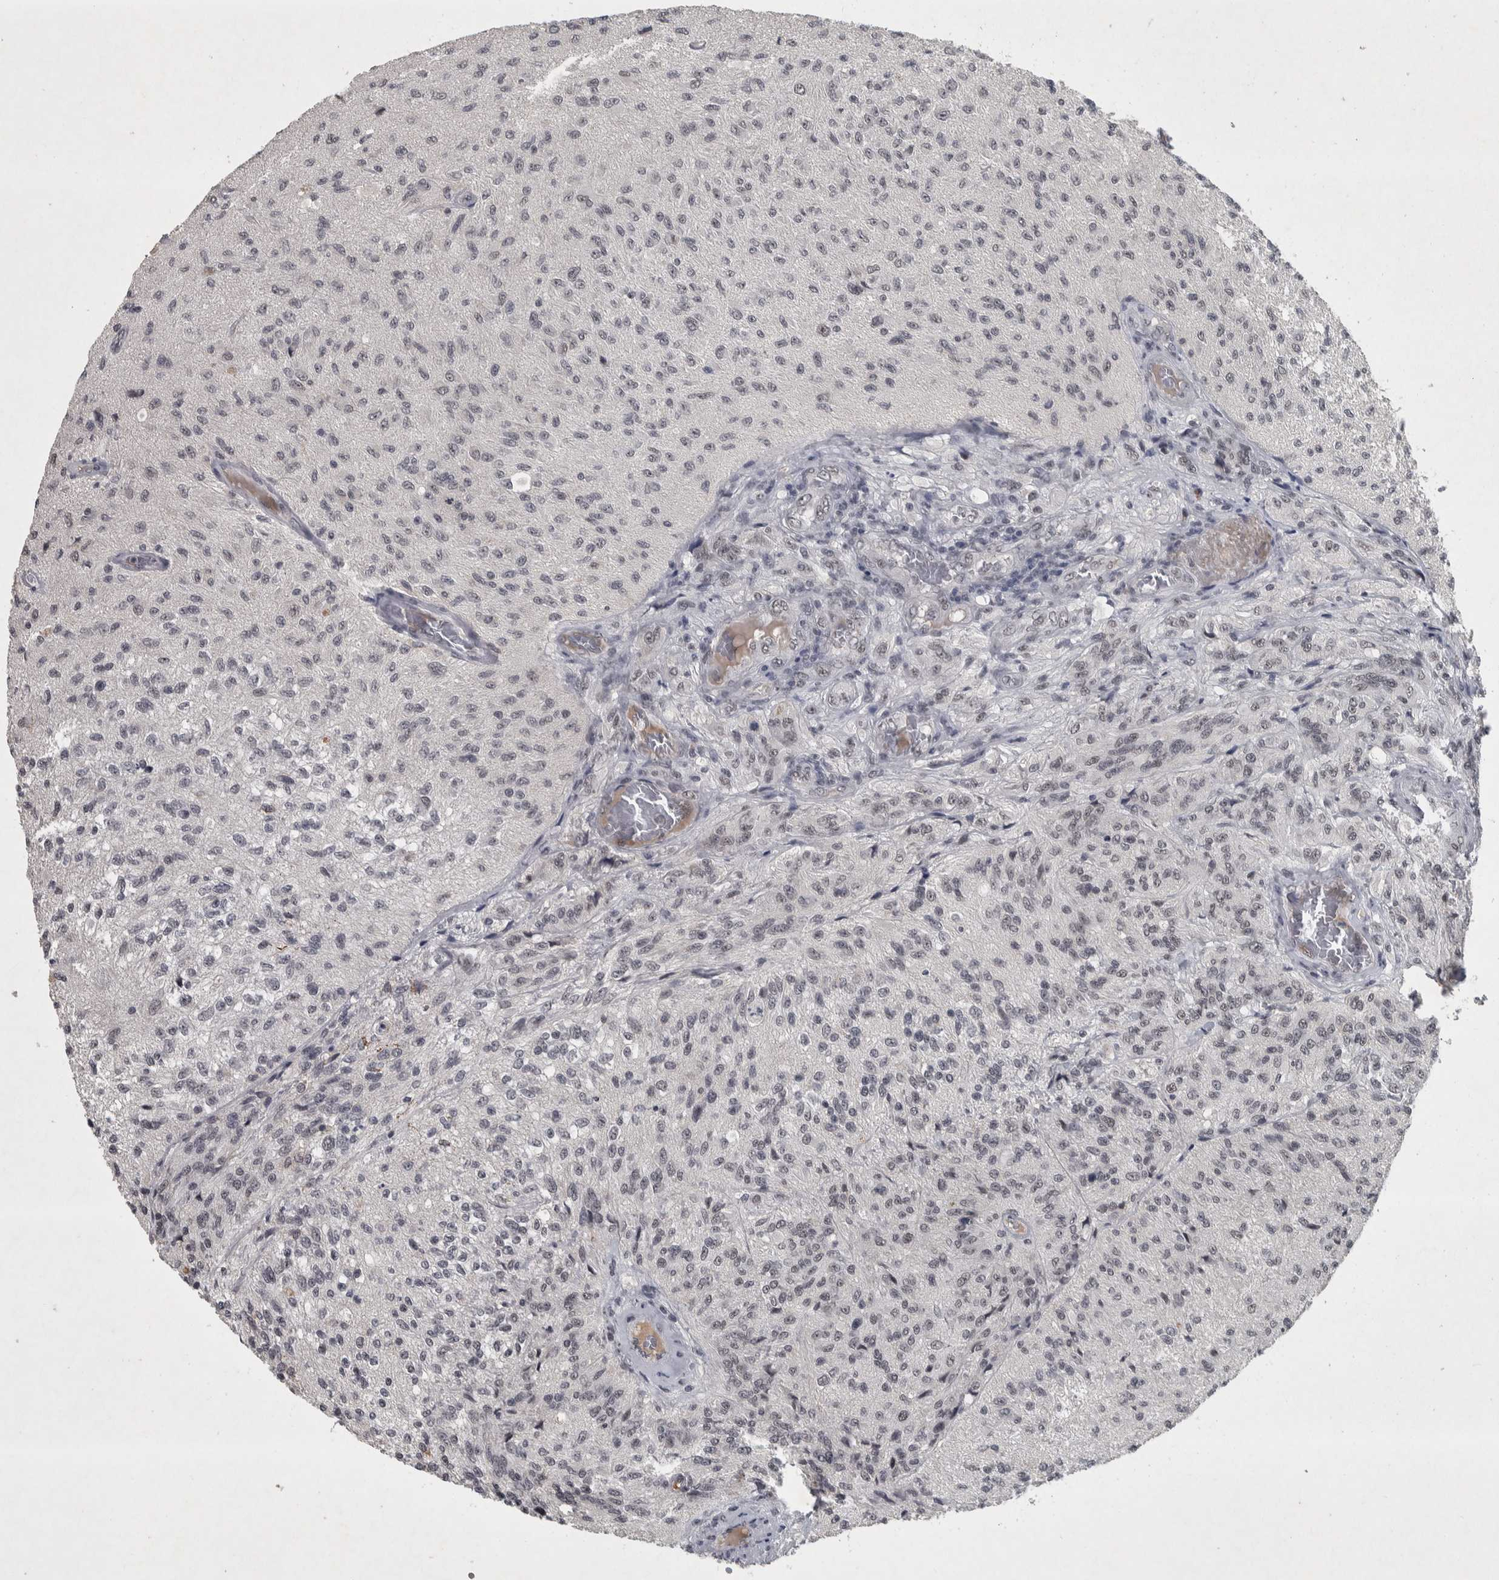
{"staining": {"intensity": "weak", "quantity": "<25%", "location": "nuclear"}, "tissue": "glioma", "cell_type": "Tumor cells", "image_type": "cancer", "snomed": [{"axis": "morphology", "description": "Normal tissue, NOS"}, {"axis": "morphology", "description": "Glioma, malignant, High grade"}, {"axis": "topography", "description": "Cerebral cortex"}], "caption": "This is an immunohistochemistry (IHC) photomicrograph of glioma. There is no expression in tumor cells.", "gene": "DDX42", "patient": {"sex": "male", "age": 77}}